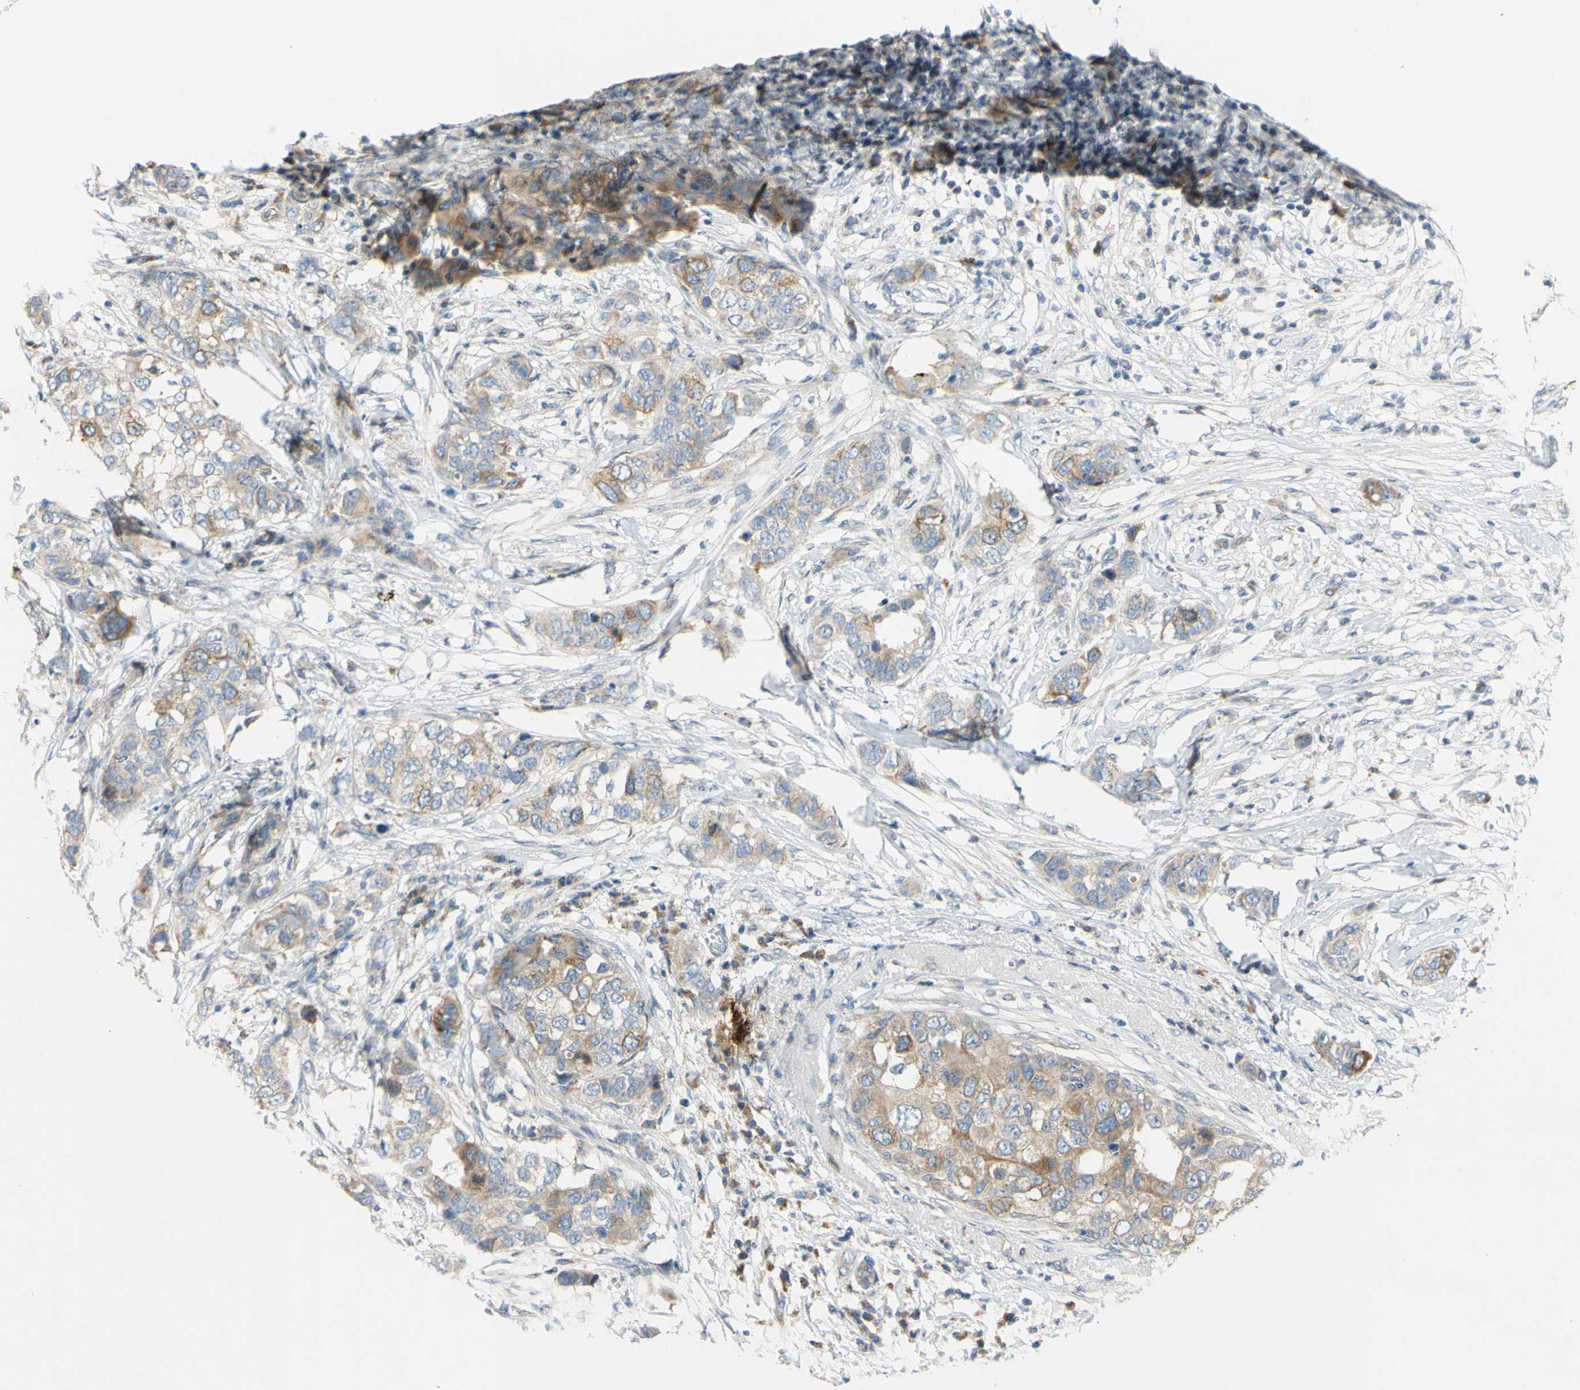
{"staining": {"intensity": "weak", "quantity": "25%-75%", "location": "cytoplasmic/membranous"}, "tissue": "breast cancer", "cell_type": "Tumor cells", "image_type": "cancer", "snomed": [{"axis": "morphology", "description": "Duct carcinoma"}, {"axis": "topography", "description": "Breast"}], "caption": "Human intraductal carcinoma (breast) stained with a brown dye reveals weak cytoplasmic/membranous positive positivity in approximately 25%-75% of tumor cells.", "gene": "CCNB2", "patient": {"sex": "female", "age": 50}}